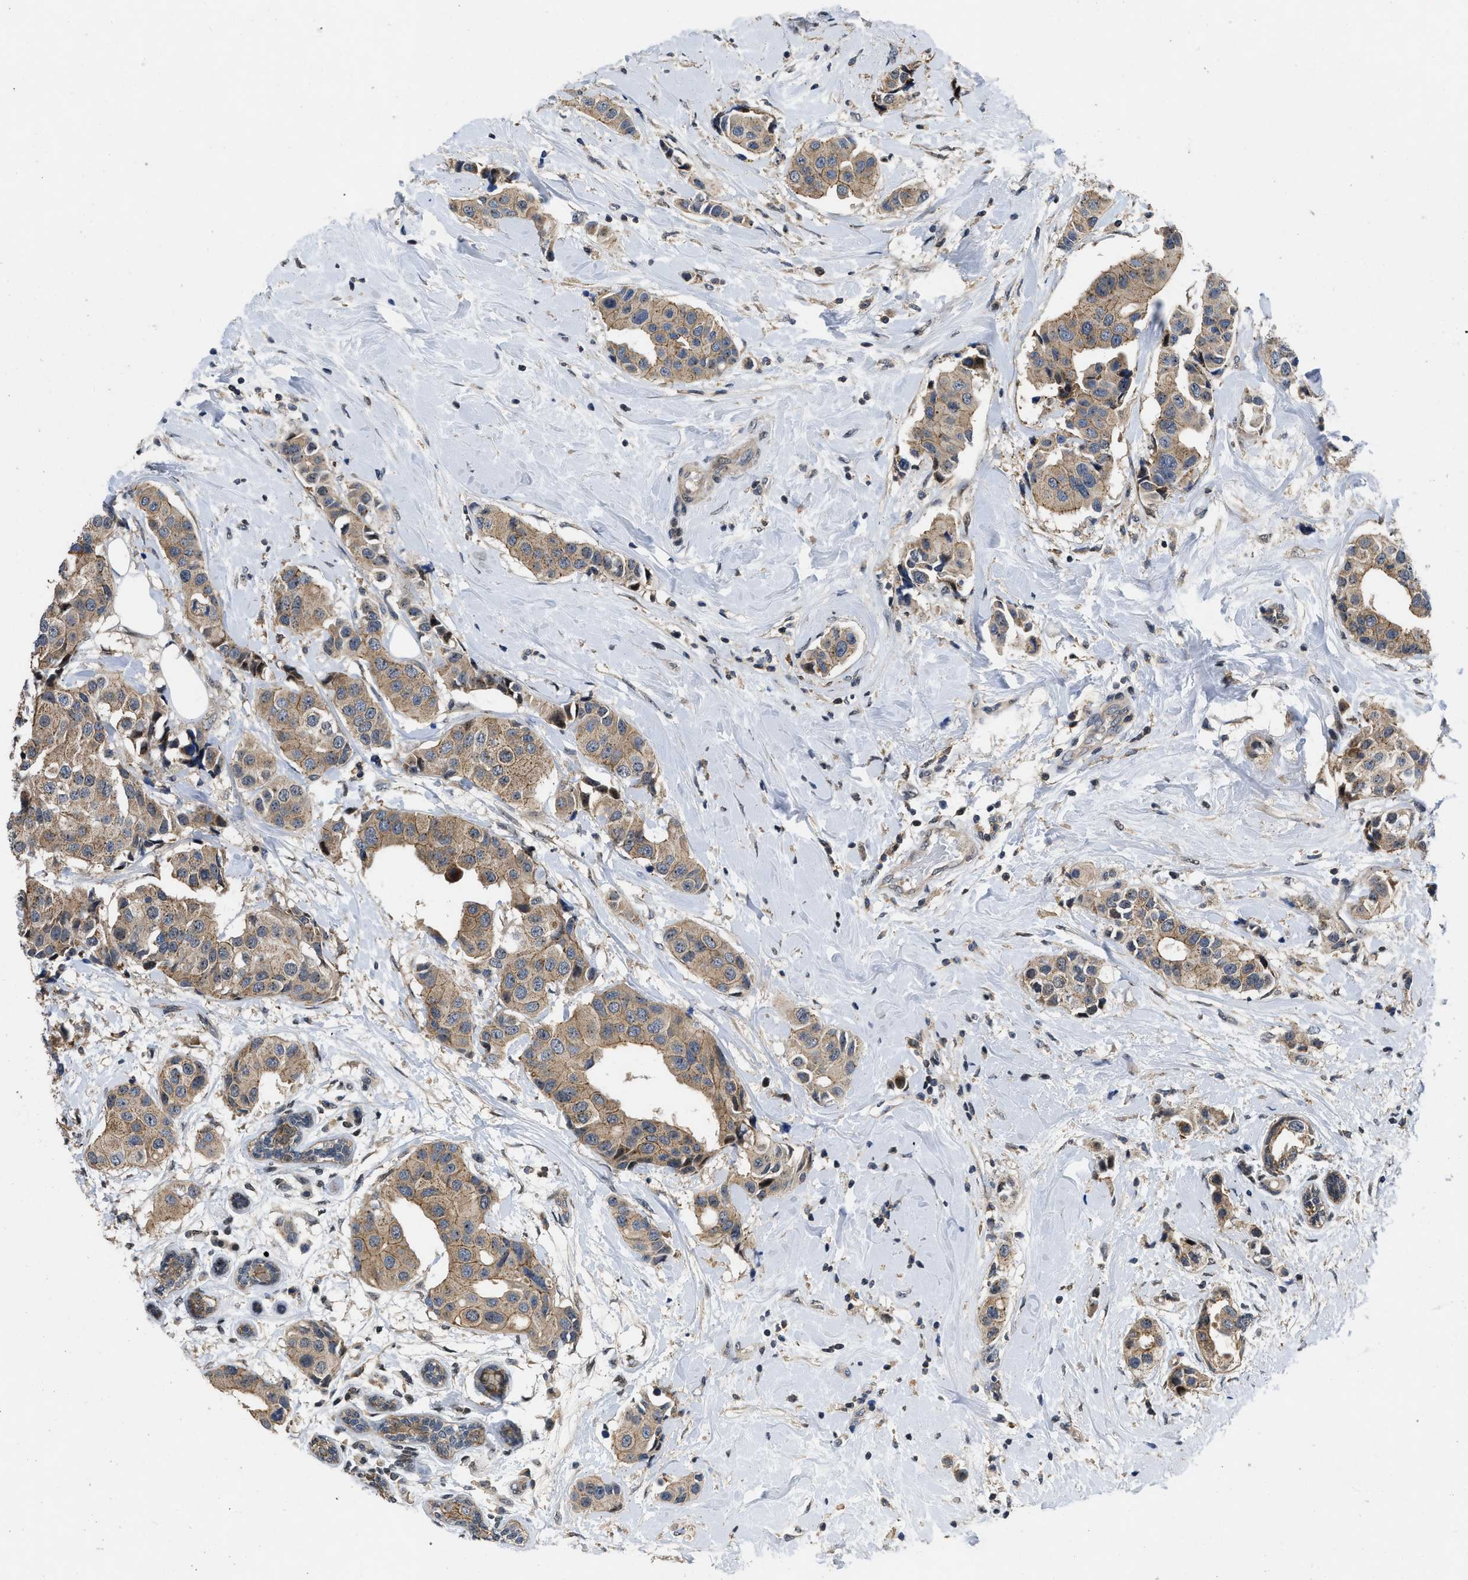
{"staining": {"intensity": "moderate", "quantity": ">75%", "location": "cytoplasmic/membranous"}, "tissue": "breast cancer", "cell_type": "Tumor cells", "image_type": "cancer", "snomed": [{"axis": "morphology", "description": "Normal tissue, NOS"}, {"axis": "morphology", "description": "Duct carcinoma"}, {"axis": "topography", "description": "Breast"}], "caption": "IHC photomicrograph of intraductal carcinoma (breast) stained for a protein (brown), which shows medium levels of moderate cytoplasmic/membranous staining in approximately >75% of tumor cells.", "gene": "PRDM14", "patient": {"sex": "female", "age": 39}}